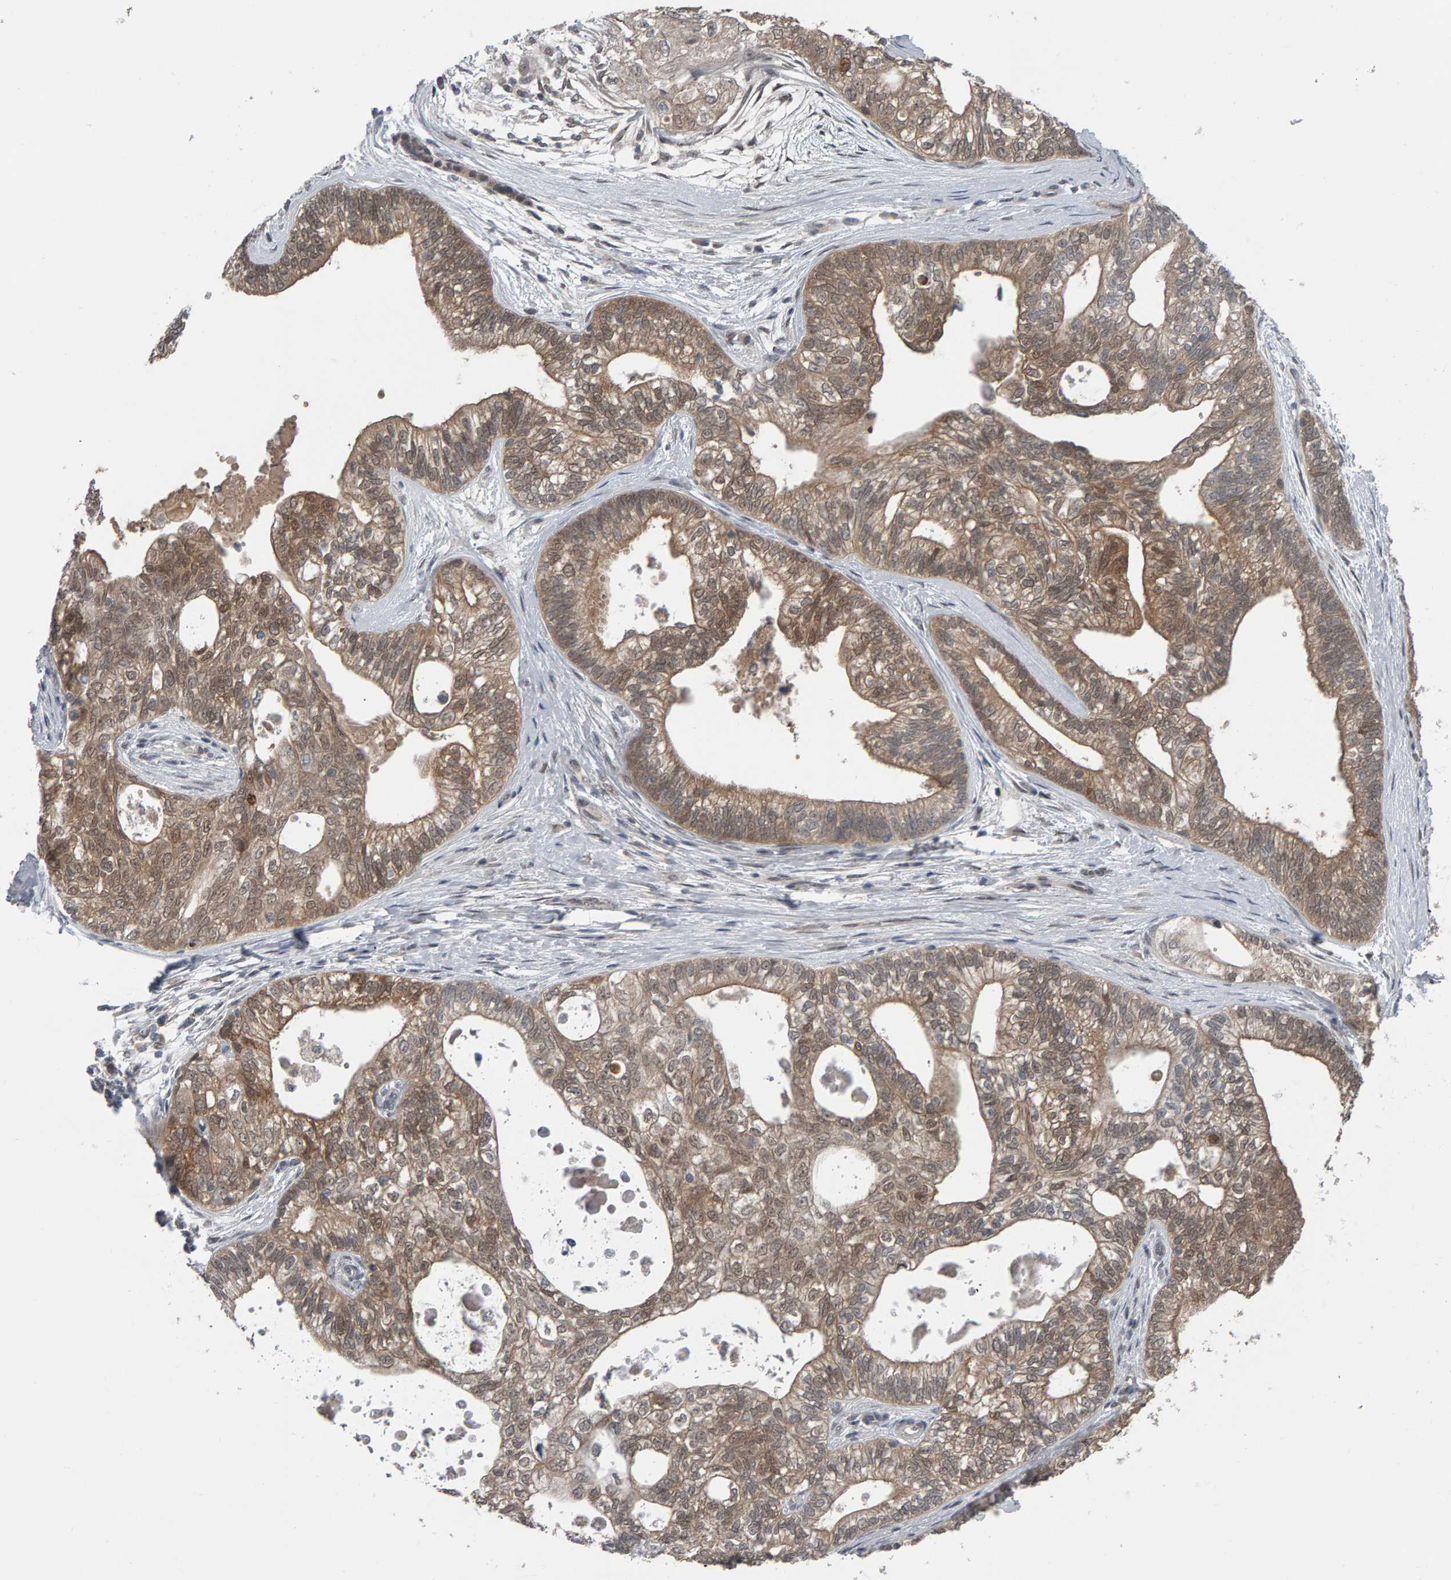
{"staining": {"intensity": "weak", "quantity": ">75%", "location": "cytoplasmic/membranous,nuclear"}, "tissue": "pancreatic cancer", "cell_type": "Tumor cells", "image_type": "cancer", "snomed": [{"axis": "morphology", "description": "Adenocarcinoma, NOS"}, {"axis": "topography", "description": "Pancreas"}], "caption": "Protein expression analysis of human adenocarcinoma (pancreatic) reveals weak cytoplasmic/membranous and nuclear positivity in approximately >75% of tumor cells.", "gene": "COASY", "patient": {"sex": "male", "age": 72}}